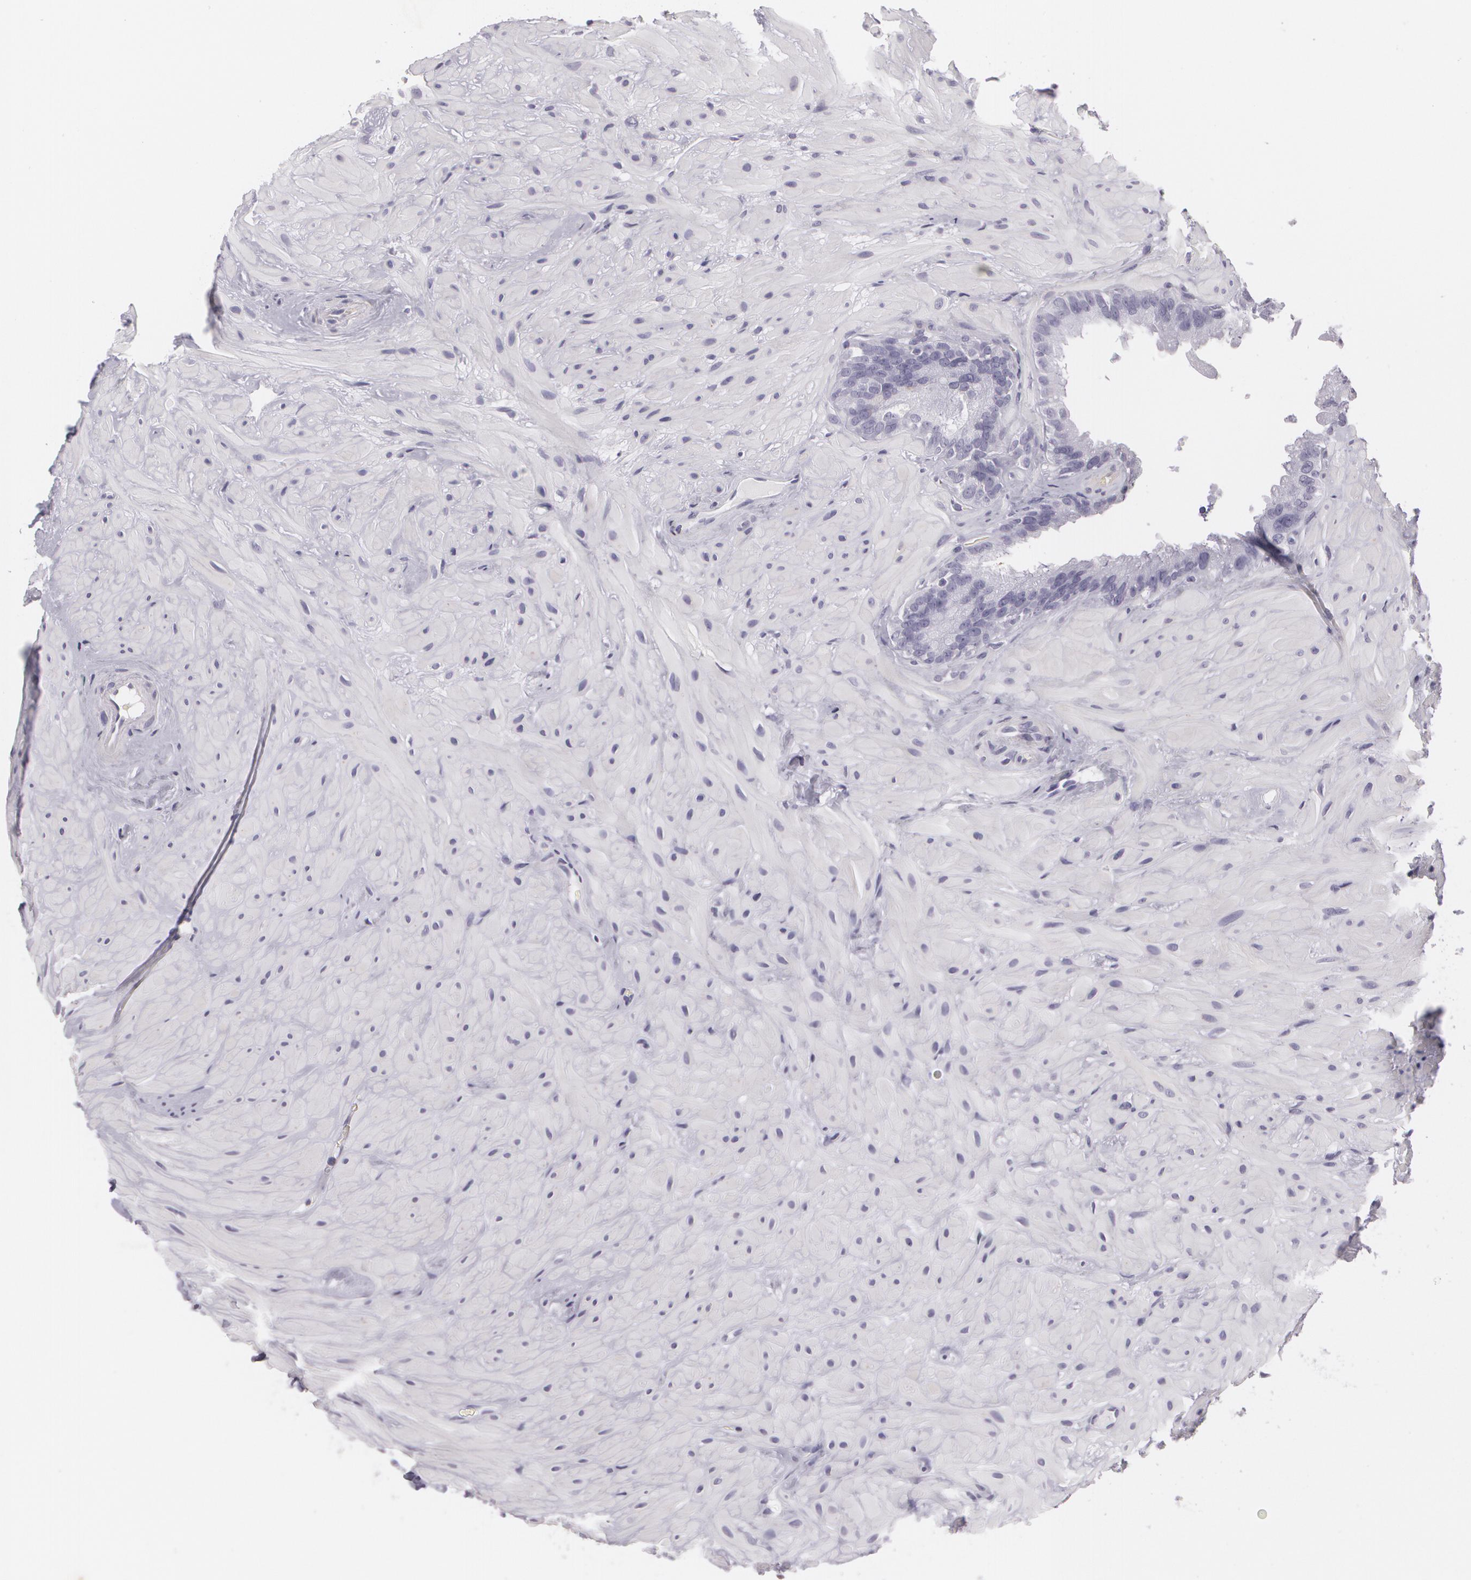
{"staining": {"intensity": "negative", "quantity": "none", "location": "none"}, "tissue": "seminal vesicle", "cell_type": "Glandular cells", "image_type": "normal", "snomed": [{"axis": "morphology", "description": "Normal tissue, NOS"}, {"axis": "topography", "description": "Prostate"}, {"axis": "topography", "description": "Seminal veicle"}], "caption": "The photomicrograph reveals no significant staining in glandular cells of seminal vesicle.", "gene": "MAP2", "patient": {"sex": "male", "age": 63}}